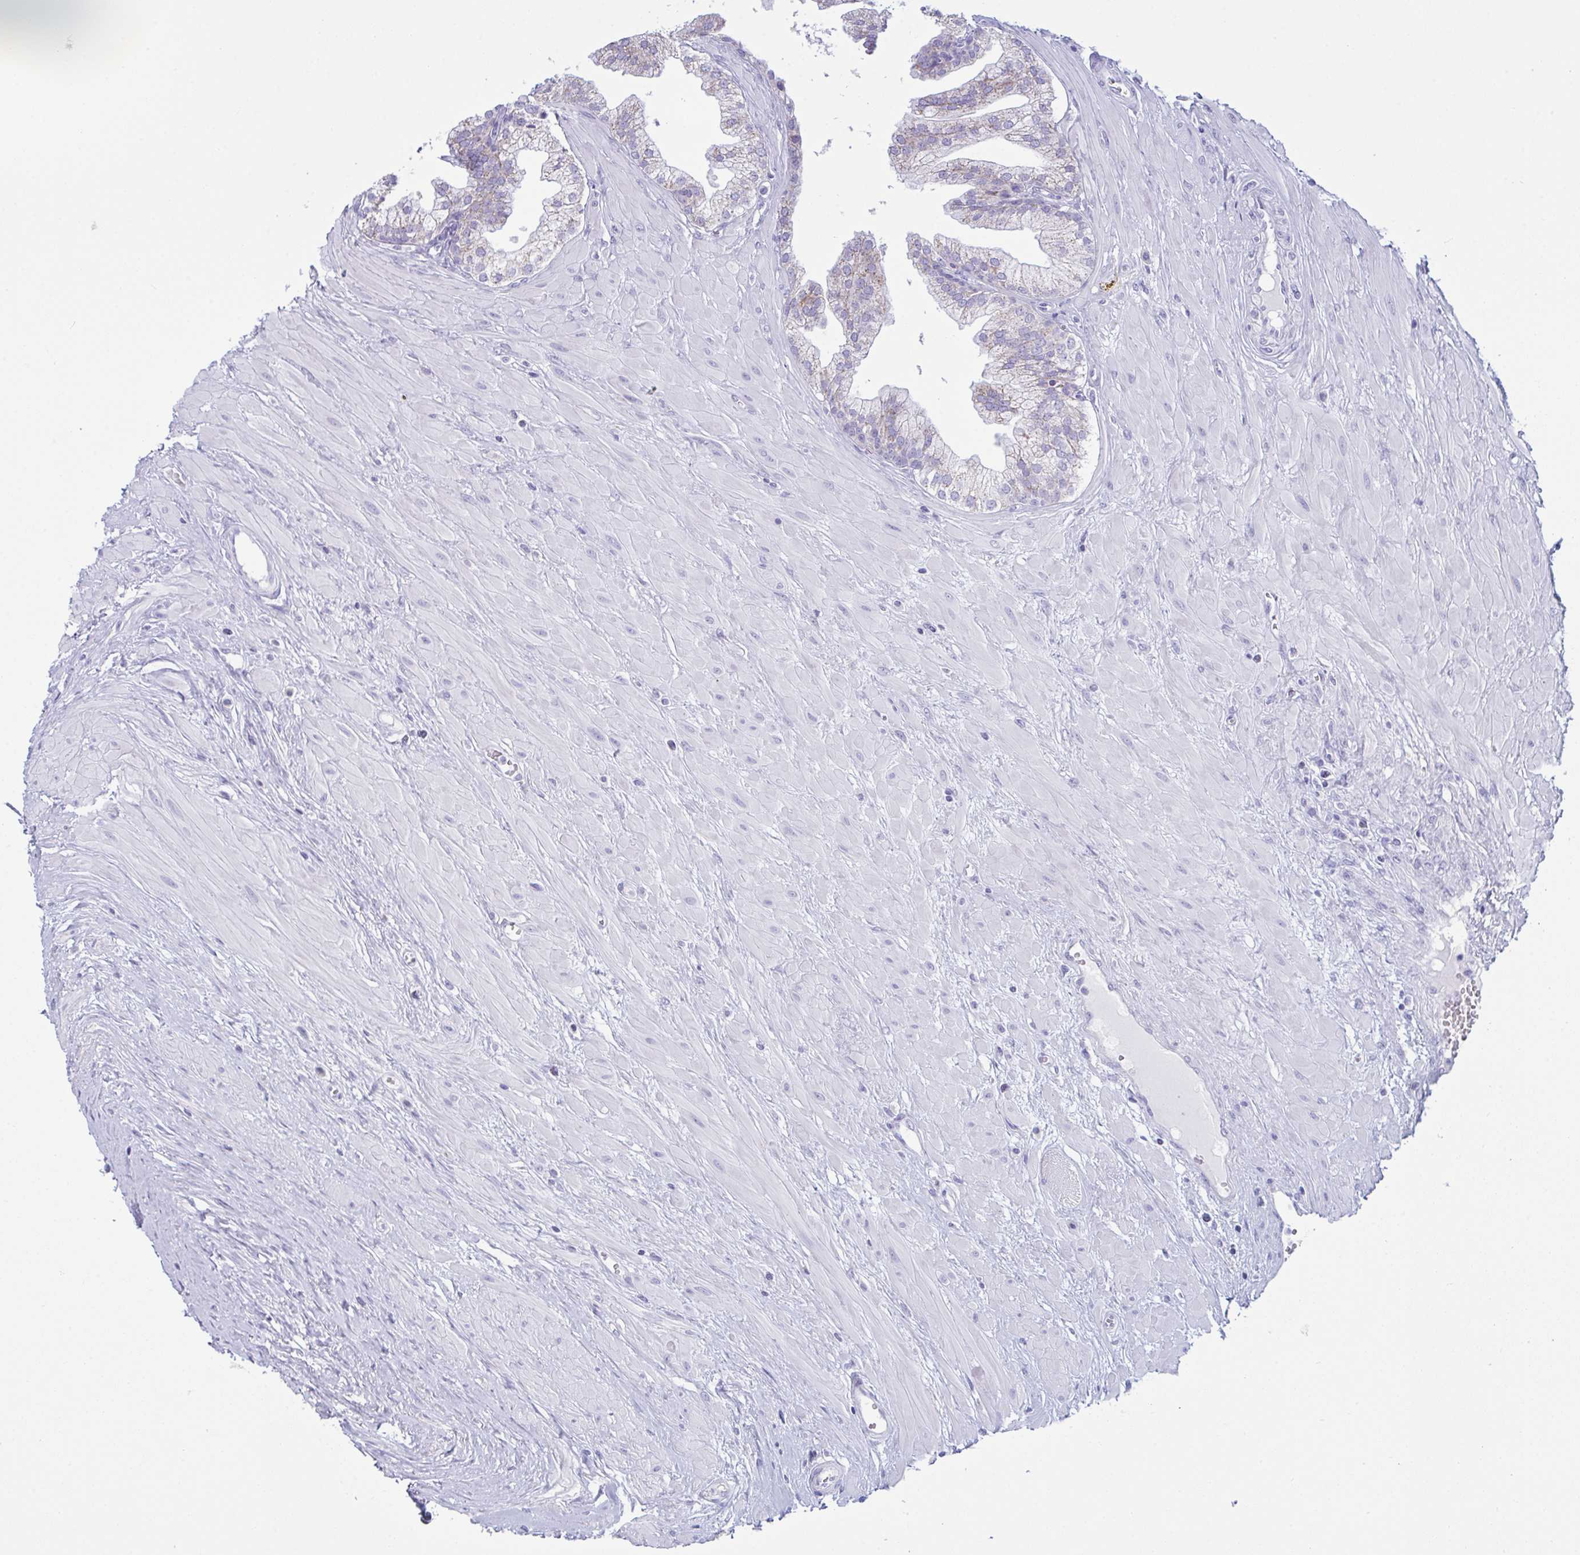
{"staining": {"intensity": "weak", "quantity": ">75%", "location": "cytoplasmic/membranous"}, "tissue": "prostate cancer", "cell_type": "Tumor cells", "image_type": "cancer", "snomed": [{"axis": "morphology", "description": "Adenocarcinoma, Low grade"}, {"axis": "topography", "description": "Prostate"}], "caption": "Brown immunohistochemical staining in adenocarcinoma (low-grade) (prostate) demonstrates weak cytoplasmic/membranous staining in approximately >75% of tumor cells.", "gene": "BBS1", "patient": {"sex": "male", "age": 55}}